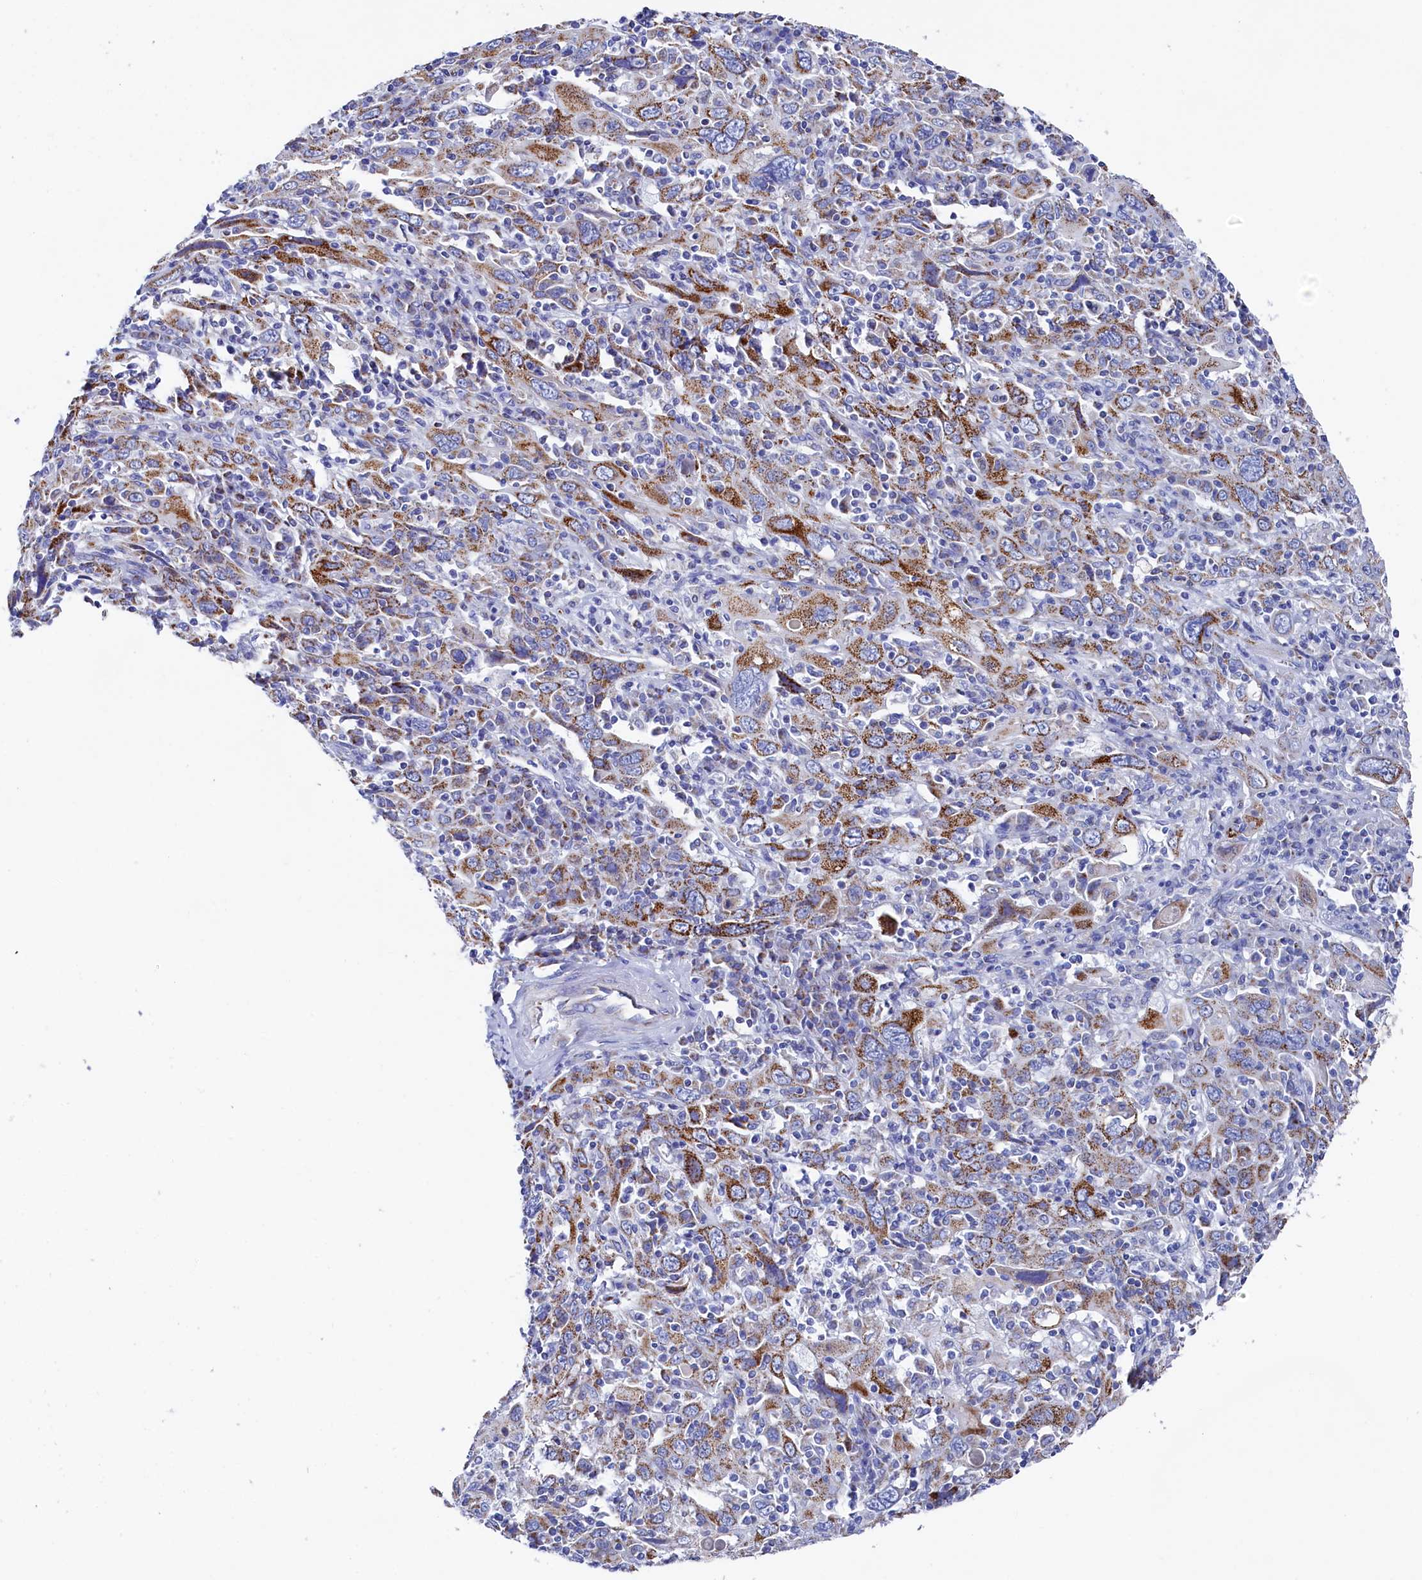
{"staining": {"intensity": "moderate", "quantity": ">75%", "location": "cytoplasmic/membranous"}, "tissue": "cervical cancer", "cell_type": "Tumor cells", "image_type": "cancer", "snomed": [{"axis": "morphology", "description": "Squamous cell carcinoma, NOS"}, {"axis": "topography", "description": "Cervix"}], "caption": "IHC image of cervical squamous cell carcinoma stained for a protein (brown), which reveals medium levels of moderate cytoplasmic/membranous positivity in approximately >75% of tumor cells.", "gene": "MMAB", "patient": {"sex": "female", "age": 46}}